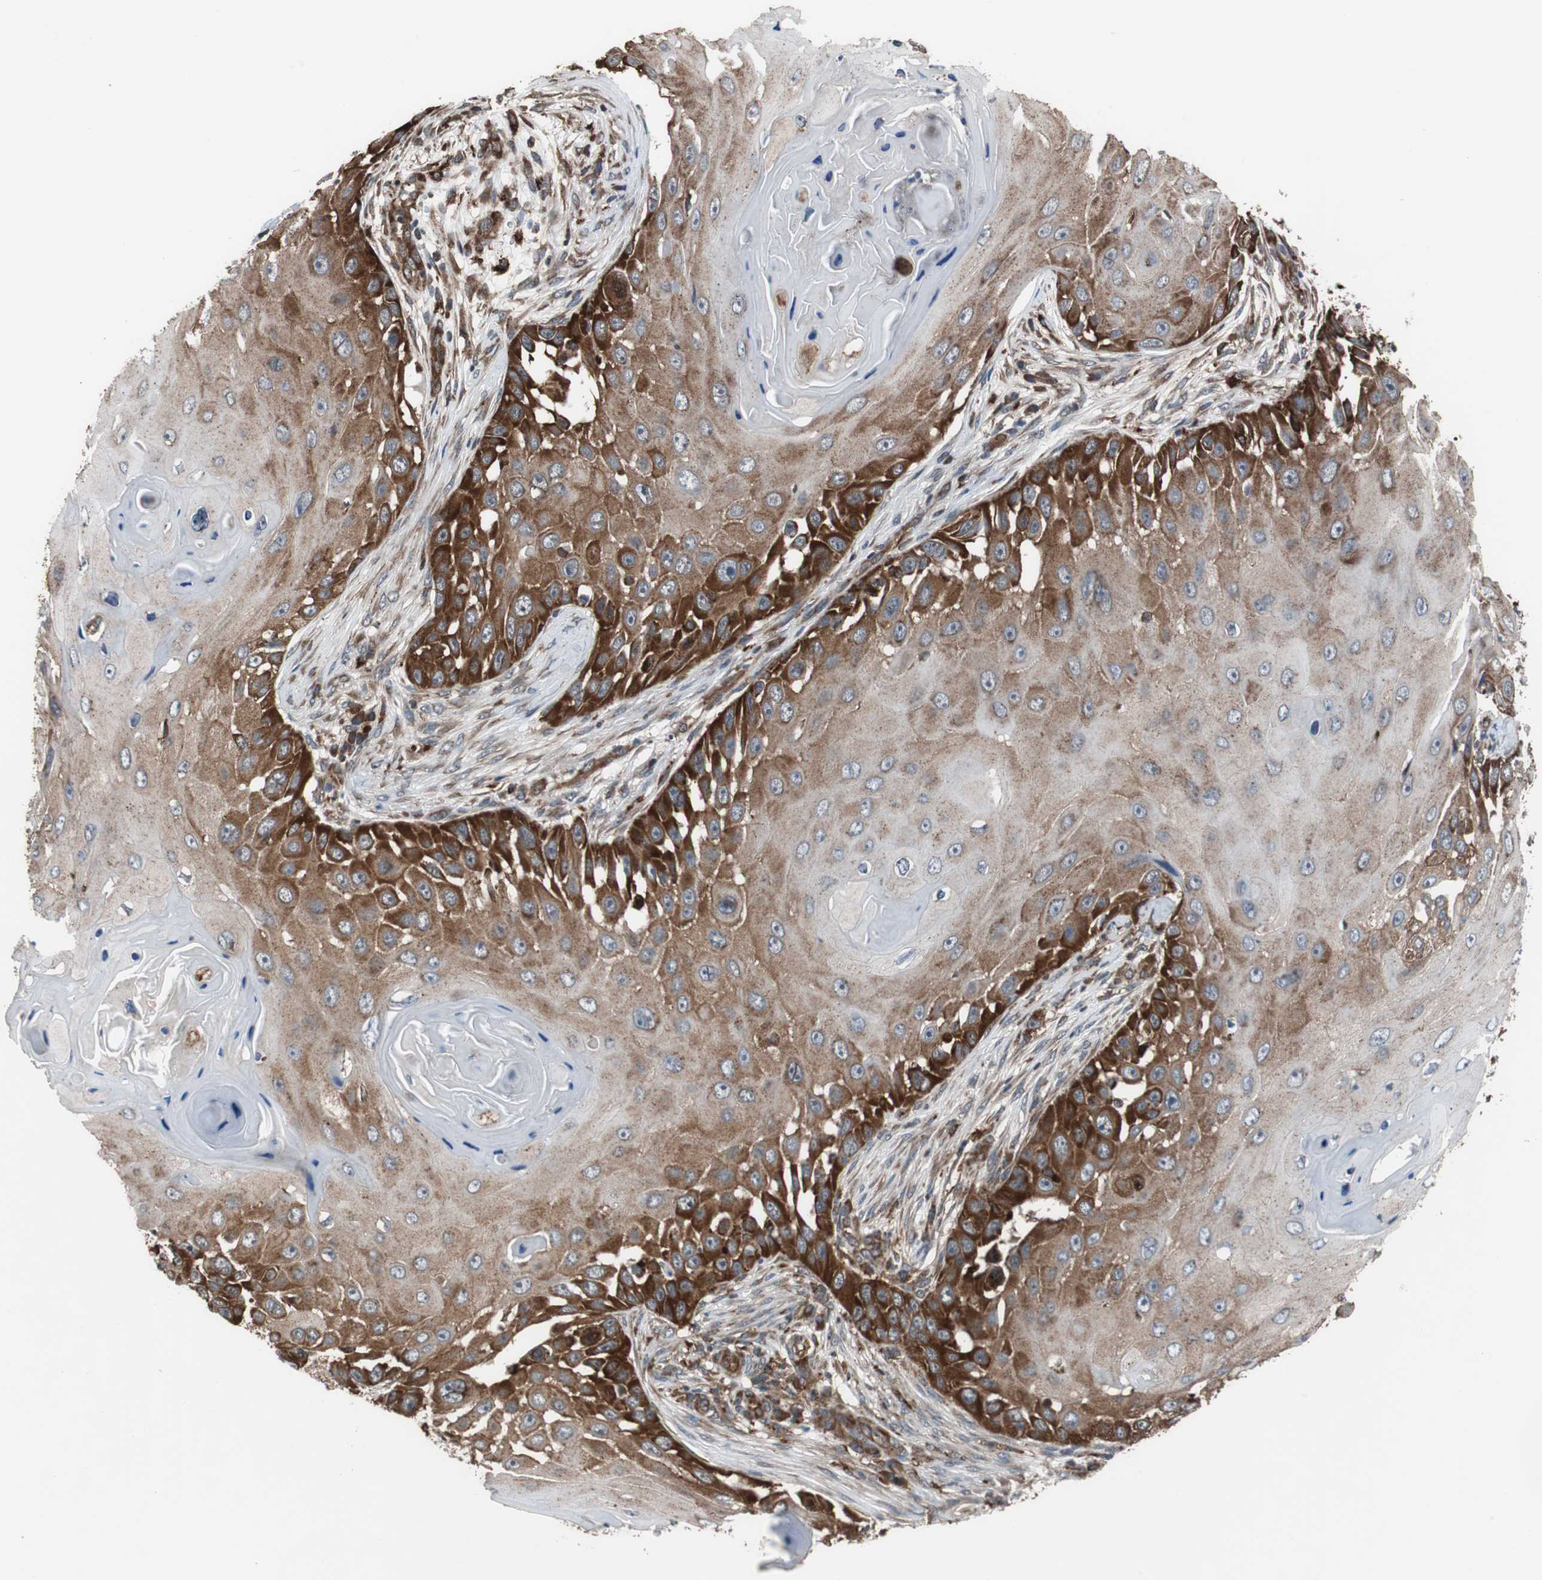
{"staining": {"intensity": "strong", "quantity": ">75%", "location": "cytoplasmic/membranous"}, "tissue": "skin cancer", "cell_type": "Tumor cells", "image_type": "cancer", "snomed": [{"axis": "morphology", "description": "Squamous cell carcinoma, NOS"}, {"axis": "topography", "description": "Skin"}], "caption": "Protein staining demonstrates strong cytoplasmic/membranous positivity in about >75% of tumor cells in squamous cell carcinoma (skin).", "gene": "USP10", "patient": {"sex": "female", "age": 44}}